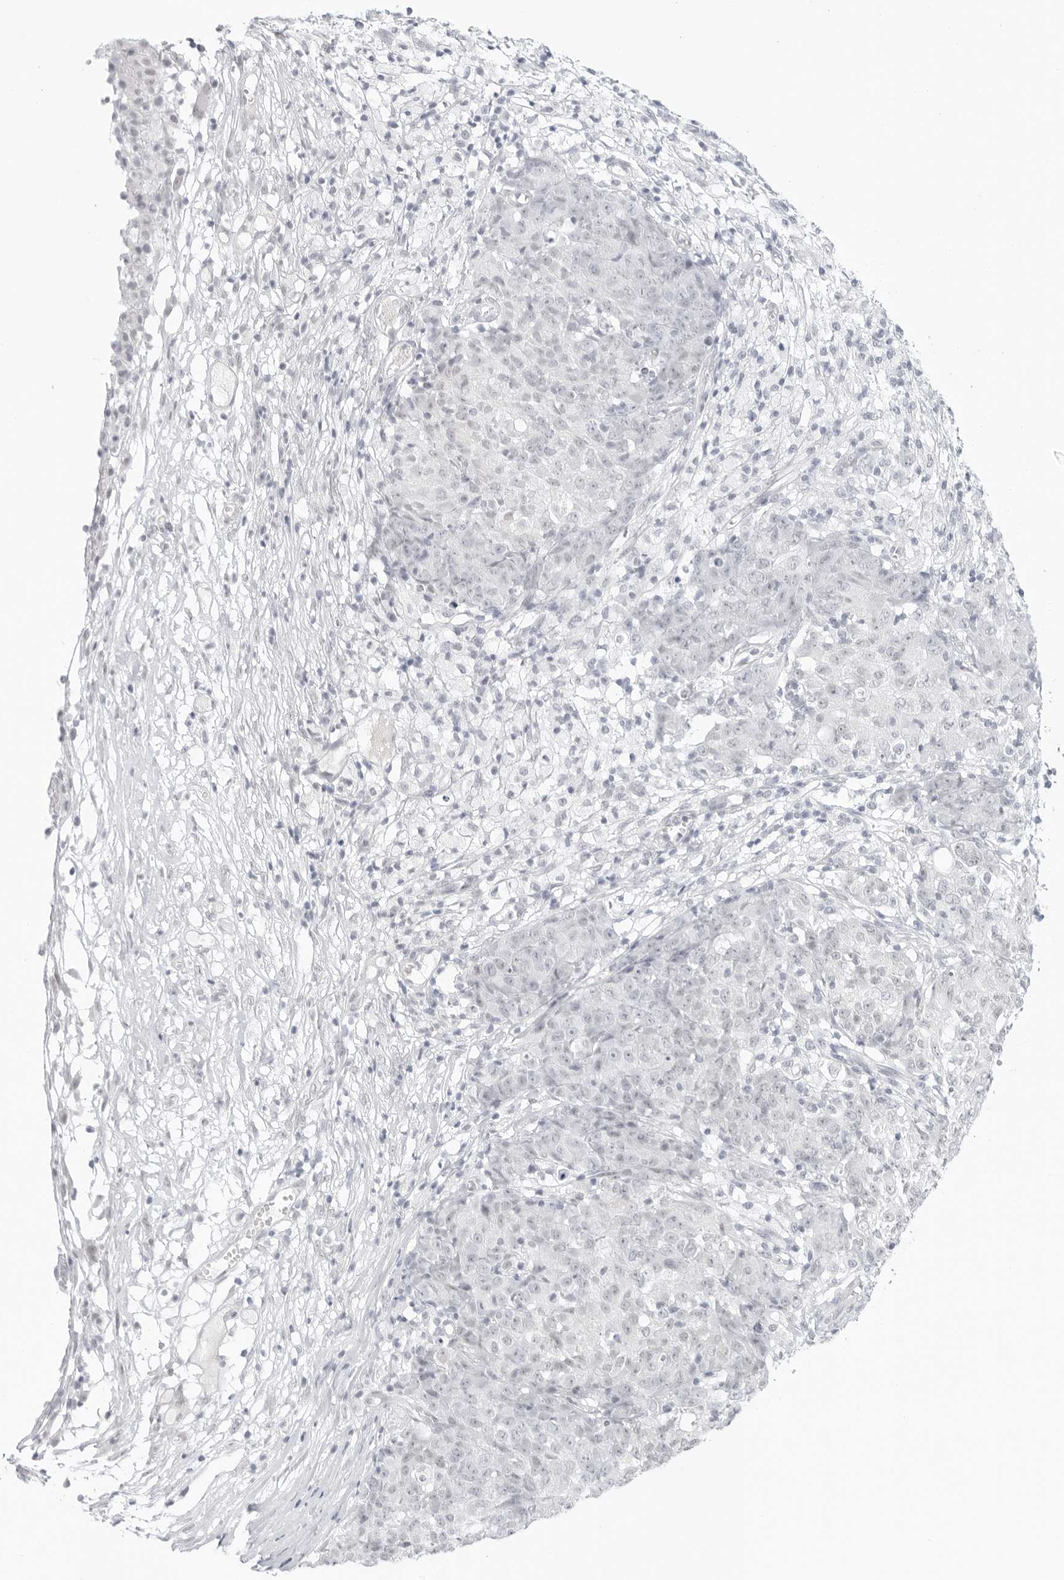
{"staining": {"intensity": "negative", "quantity": "none", "location": "none"}, "tissue": "ovarian cancer", "cell_type": "Tumor cells", "image_type": "cancer", "snomed": [{"axis": "morphology", "description": "Carcinoma, endometroid"}, {"axis": "topography", "description": "Ovary"}], "caption": "Ovarian cancer (endometroid carcinoma) was stained to show a protein in brown. There is no significant staining in tumor cells.", "gene": "MED18", "patient": {"sex": "female", "age": 42}}